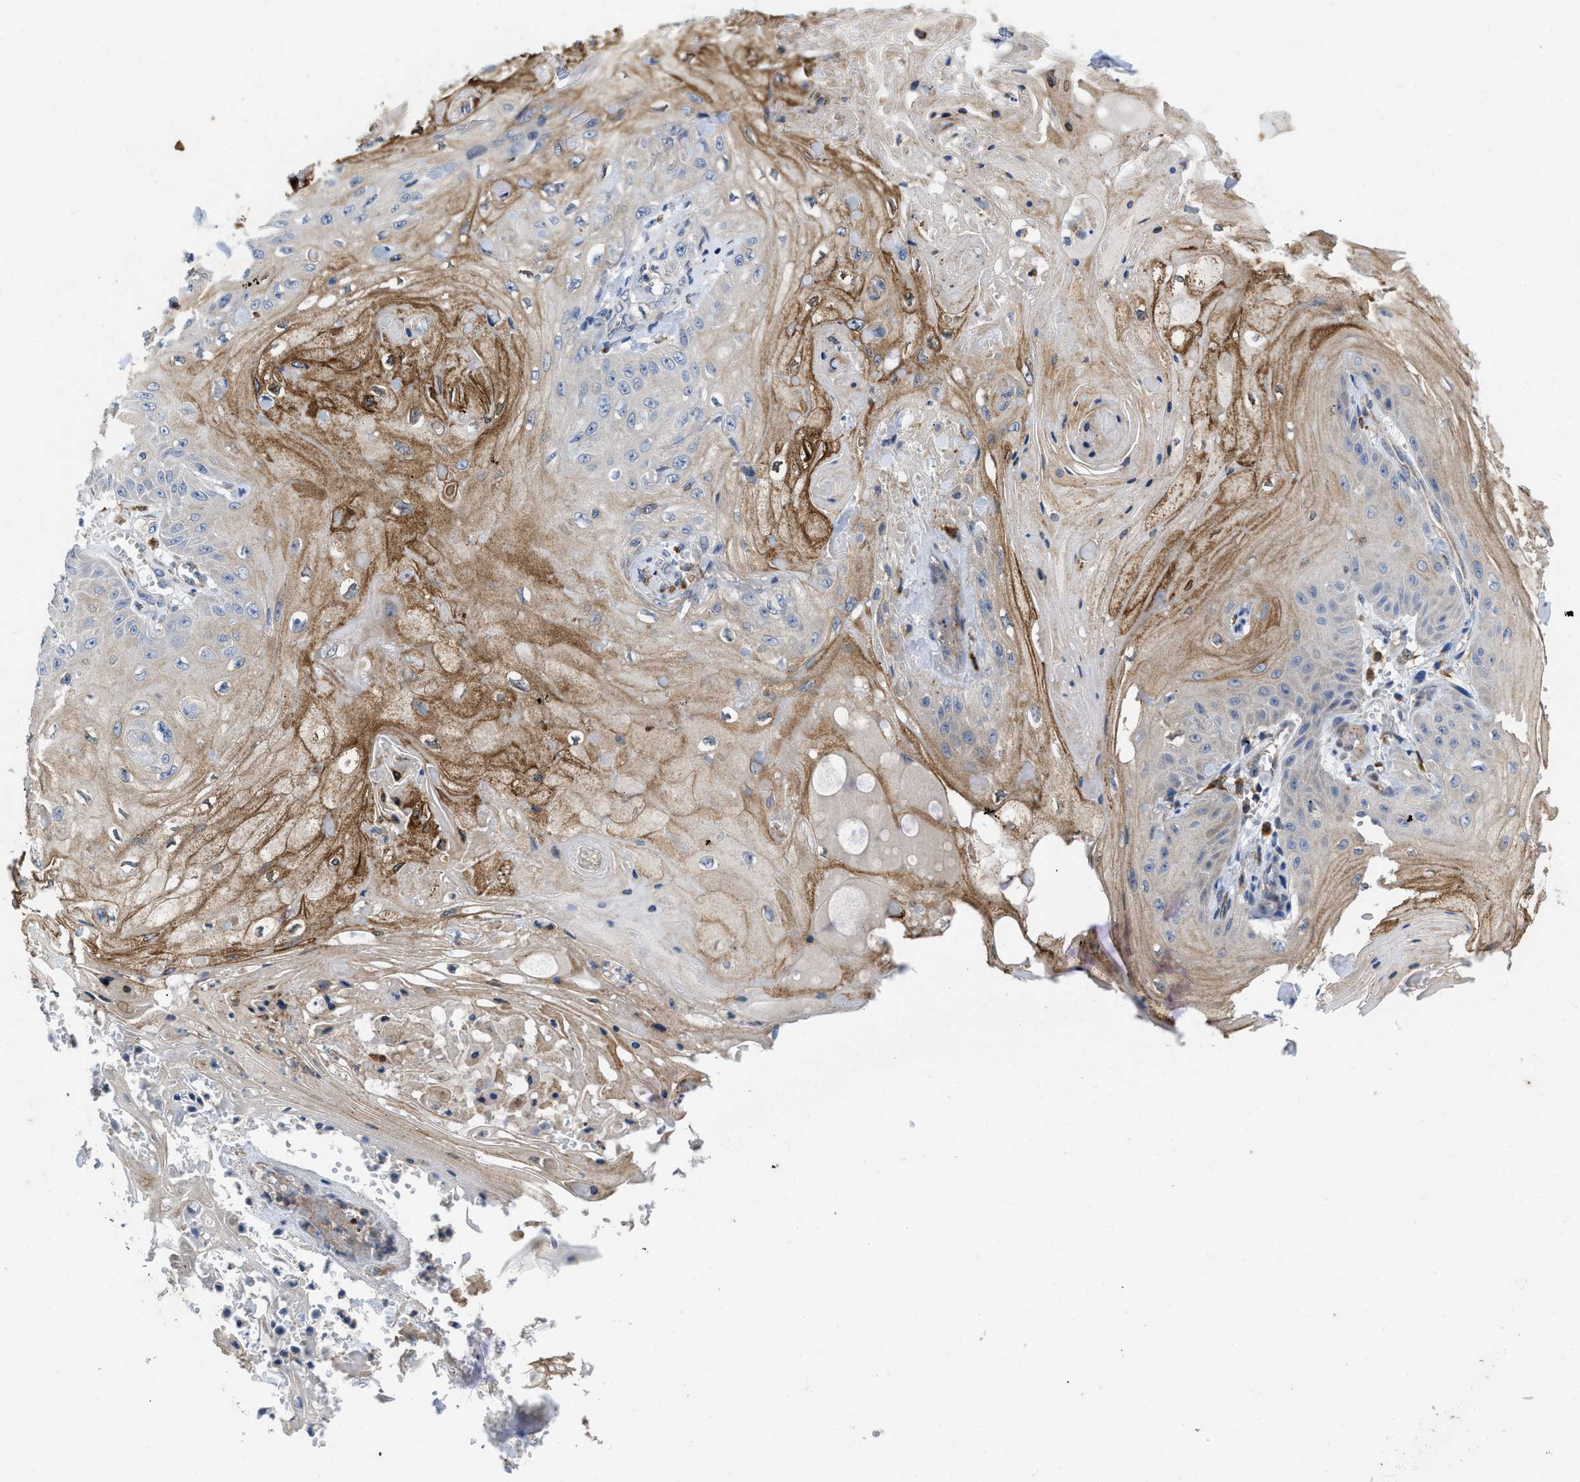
{"staining": {"intensity": "moderate", "quantity": "25%-75%", "location": "cytoplasmic/membranous"}, "tissue": "skin cancer", "cell_type": "Tumor cells", "image_type": "cancer", "snomed": [{"axis": "morphology", "description": "Squamous cell carcinoma, NOS"}, {"axis": "topography", "description": "Skin"}], "caption": "IHC micrograph of neoplastic tissue: human skin squamous cell carcinoma stained using IHC reveals medium levels of moderate protein expression localized specifically in the cytoplasmic/membranous of tumor cells, appearing as a cytoplasmic/membranous brown color.", "gene": "ENPP4", "patient": {"sex": "male", "age": 74}}